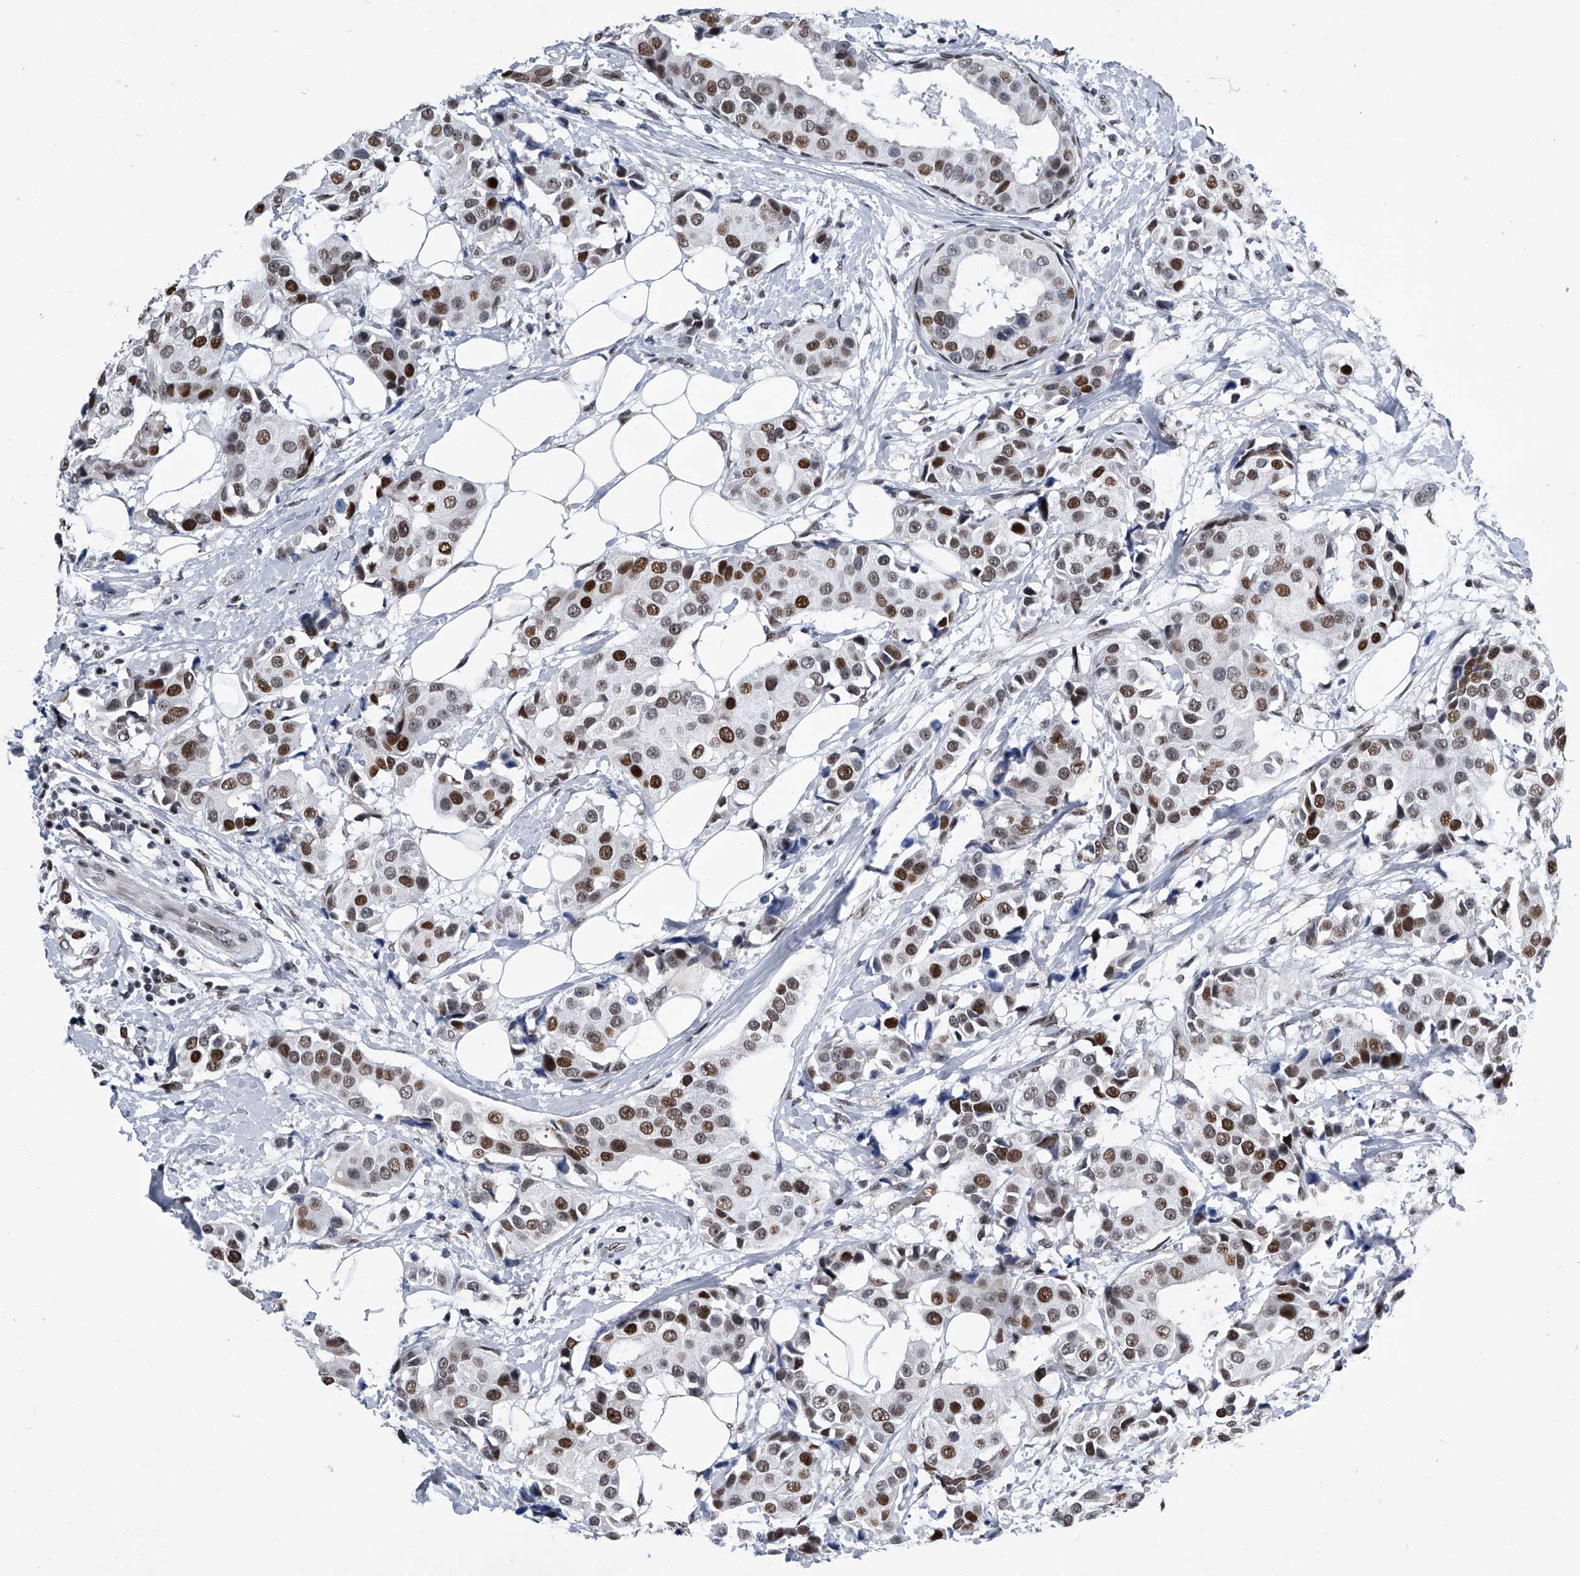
{"staining": {"intensity": "moderate", "quantity": ">75%", "location": "nuclear"}, "tissue": "breast cancer", "cell_type": "Tumor cells", "image_type": "cancer", "snomed": [{"axis": "morphology", "description": "Normal tissue, NOS"}, {"axis": "morphology", "description": "Duct carcinoma"}, {"axis": "topography", "description": "Breast"}], "caption": "About >75% of tumor cells in human breast cancer (infiltrating ductal carcinoma) exhibit moderate nuclear protein staining as visualized by brown immunohistochemical staining.", "gene": "SIM2", "patient": {"sex": "female", "age": 39}}